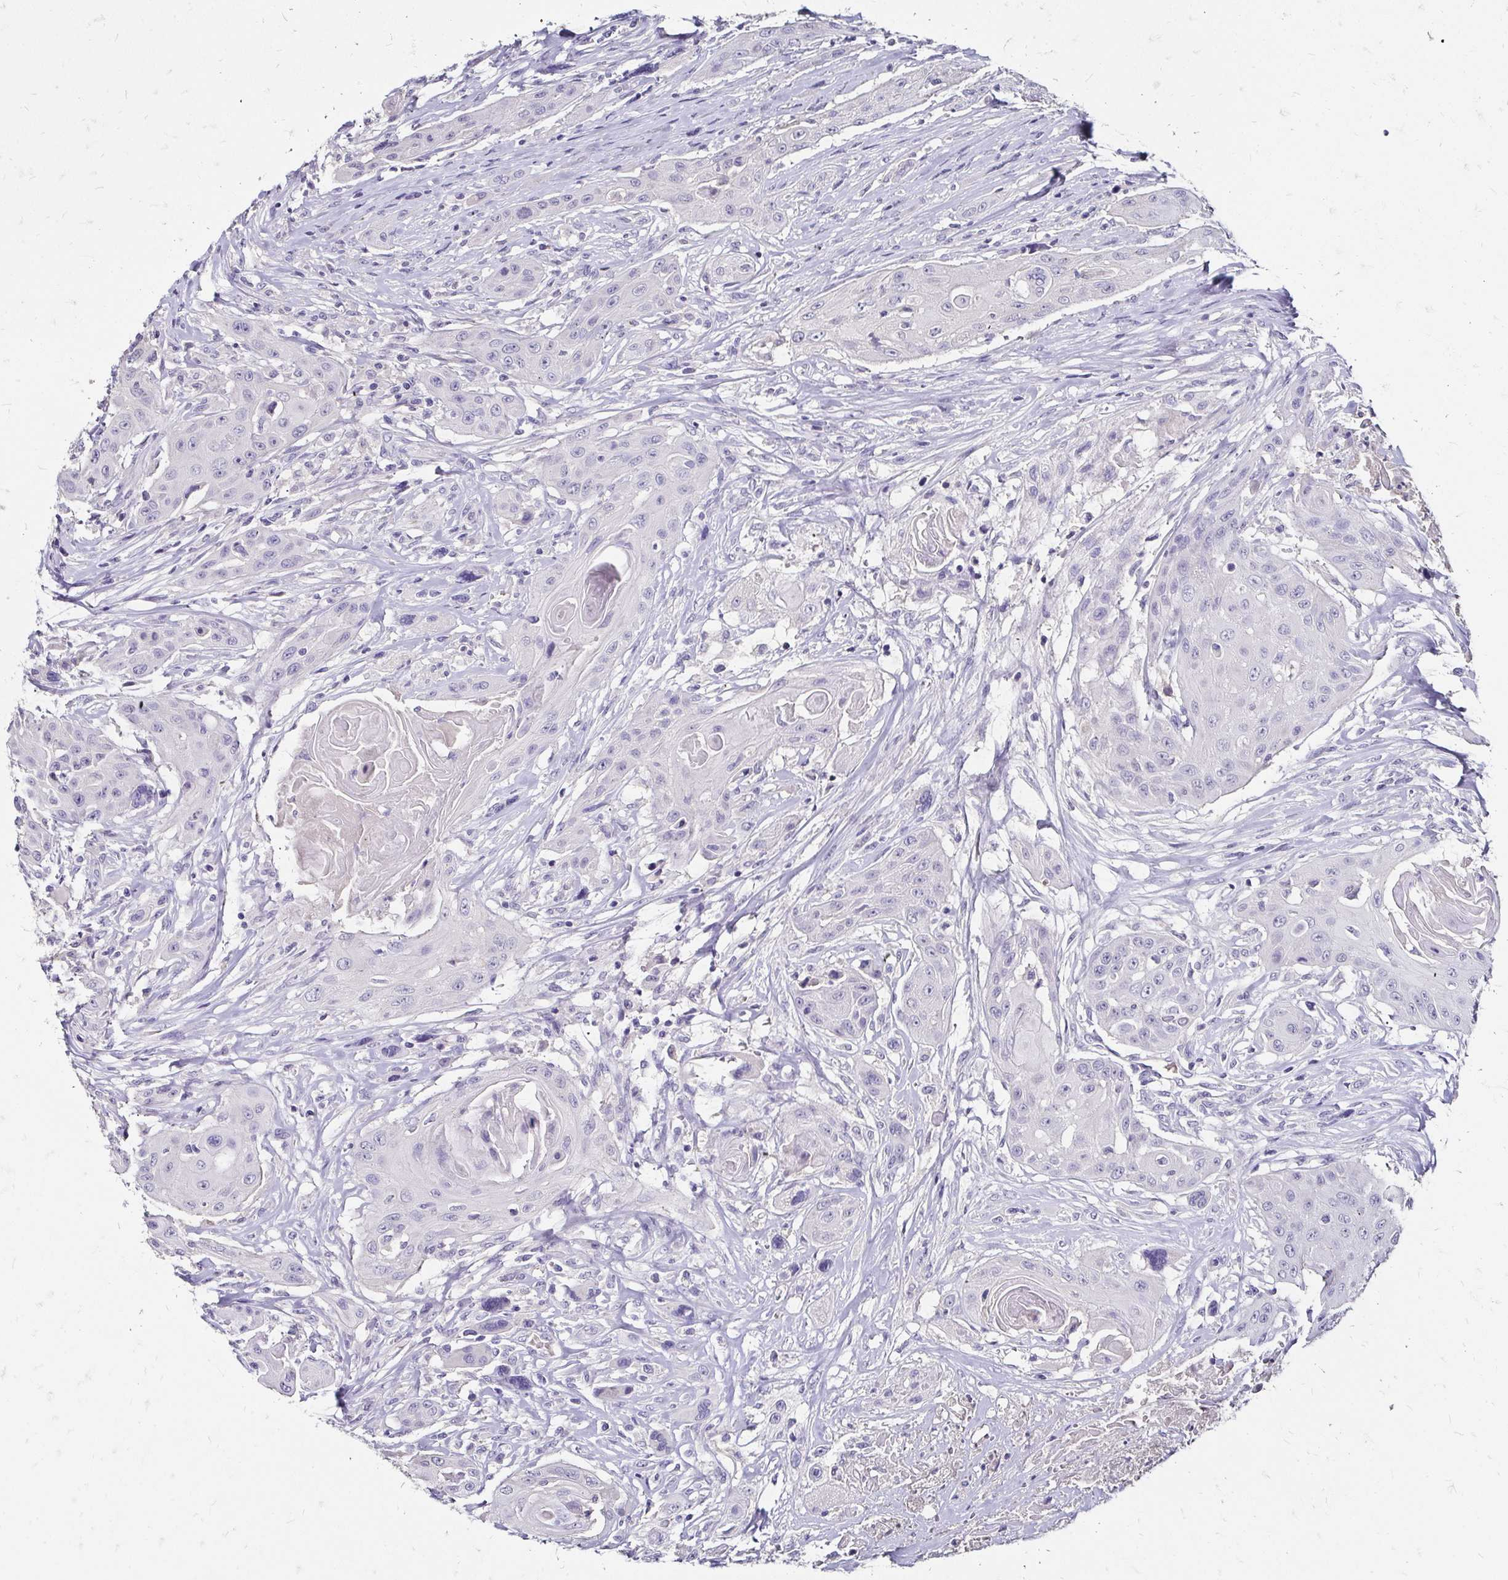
{"staining": {"intensity": "negative", "quantity": "none", "location": "none"}, "tissue": "head and neck cancer", "cell_type": "Tumor cells", "image_type": "cancer", "snomed": [{"axis": "morphology", "description": "Squamous cell carcinoma, NOS"}, {"axis": "topography", "description": "Oral tissue"}, {"axis": "topography", "description": "Head-Neck"}, {"axis": "topography", "description": "Neck, NOS"}], "caption": "Squamous cell carcinoma (head and neck) stained for a protein using immunohistochemistry demonstrates no positivity tumor cells.", "gene": "SCG3", "patient": {"sex": "female", "age": 55}}